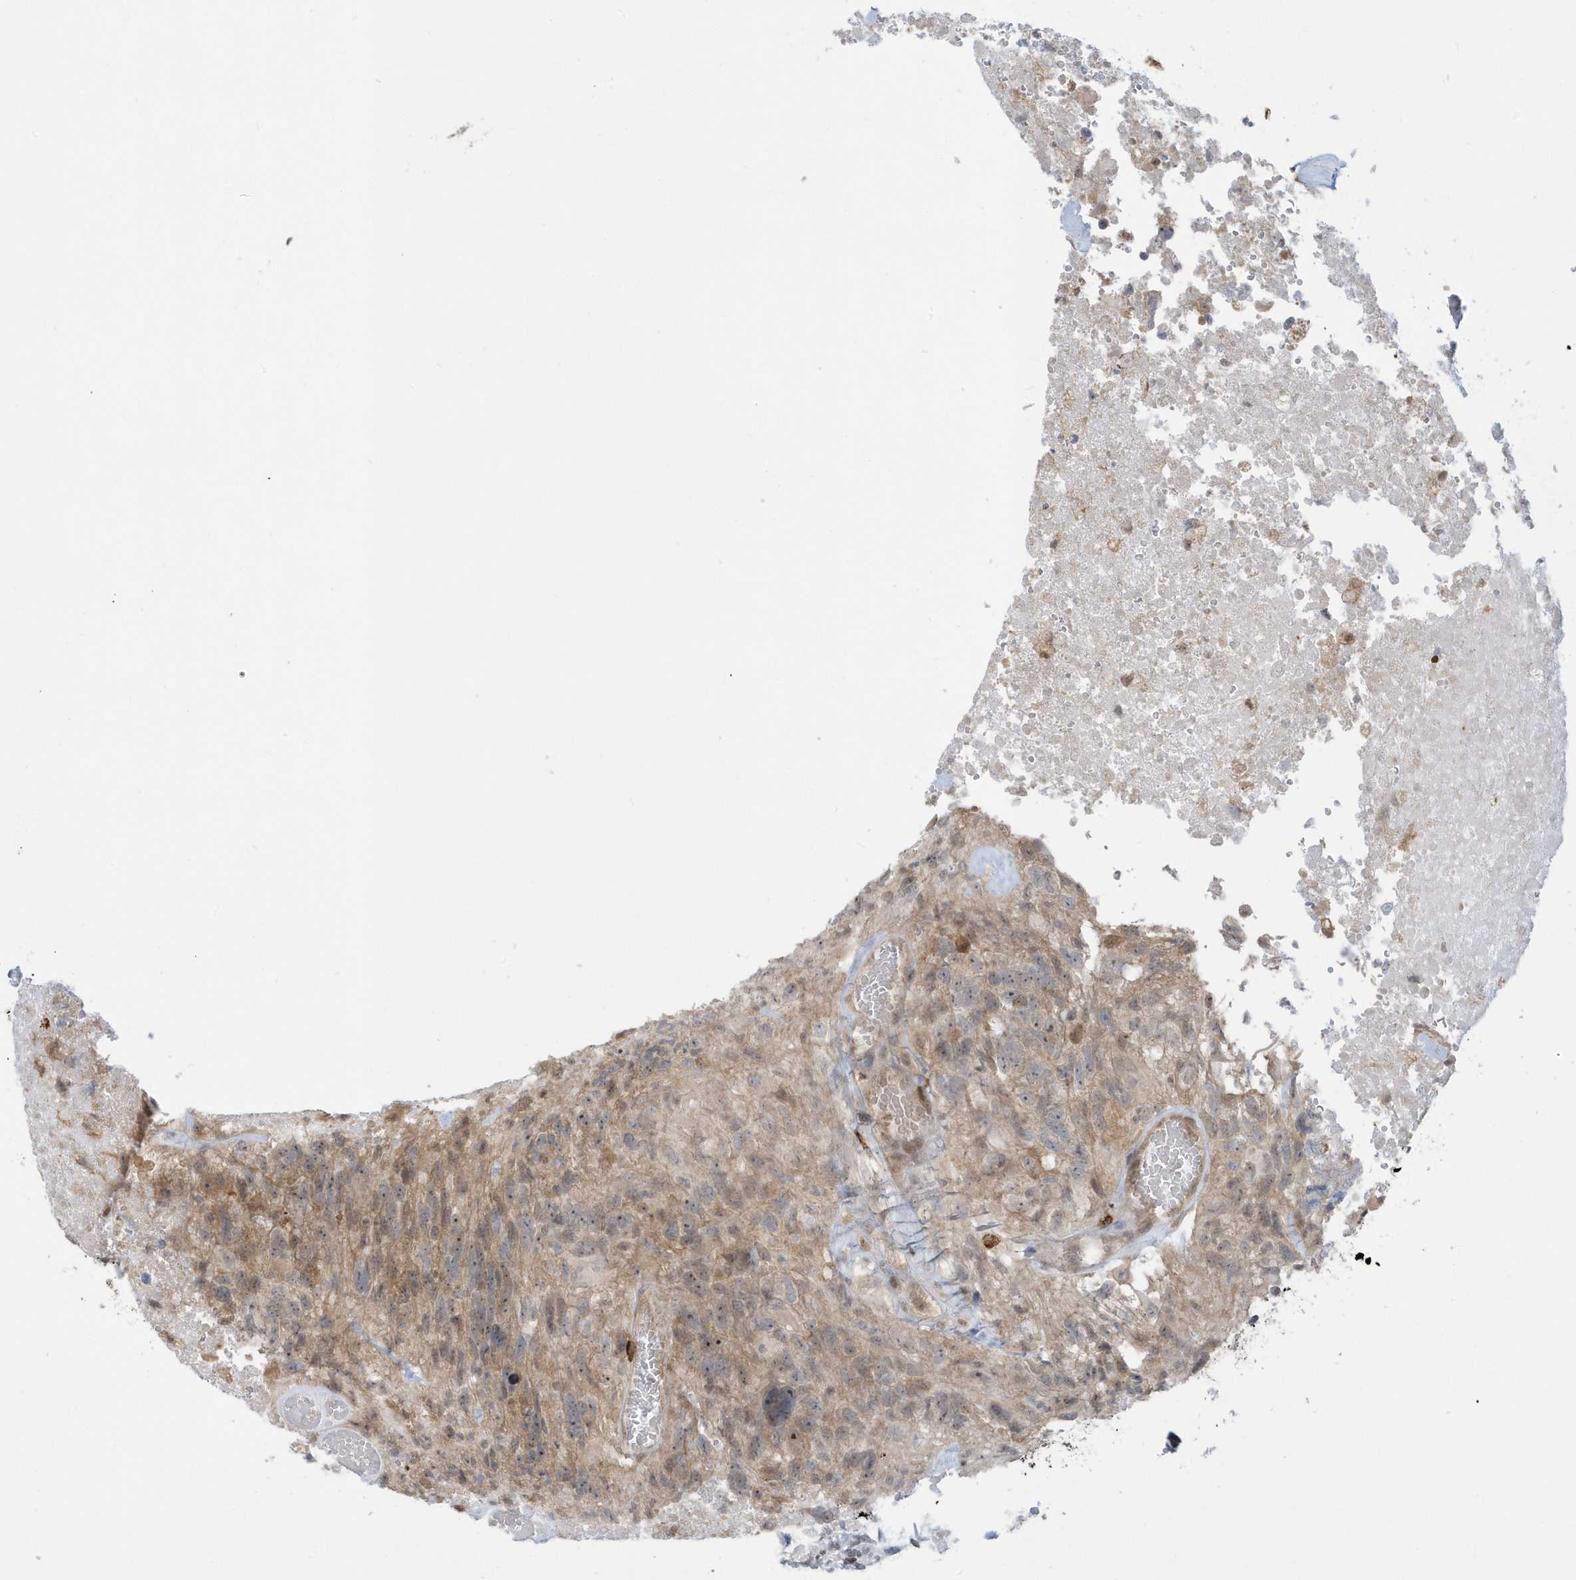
{"staining": {"intensity": "moderate", "quantity": "<25%", "location": "nuclear"}, "tissue": "glioma", "cell_type": "Tumor cells", "image_type": "cancer", "snomed": [{"axis": "morphology", "description": "Glioma, malignant, High grade"}, {"axis": "topography", "description": "Brain"}], "caption": "Protein expression analysis of human malignant glioma (high-grade) reveals moderate nuclear positivity in about <25% of tumor cells. Immunohistochemistry stains the protein in brown and the nuclei are stained blue.", "gene": "PPP1R7", "patient": {"sex": "male", "age": 69}}